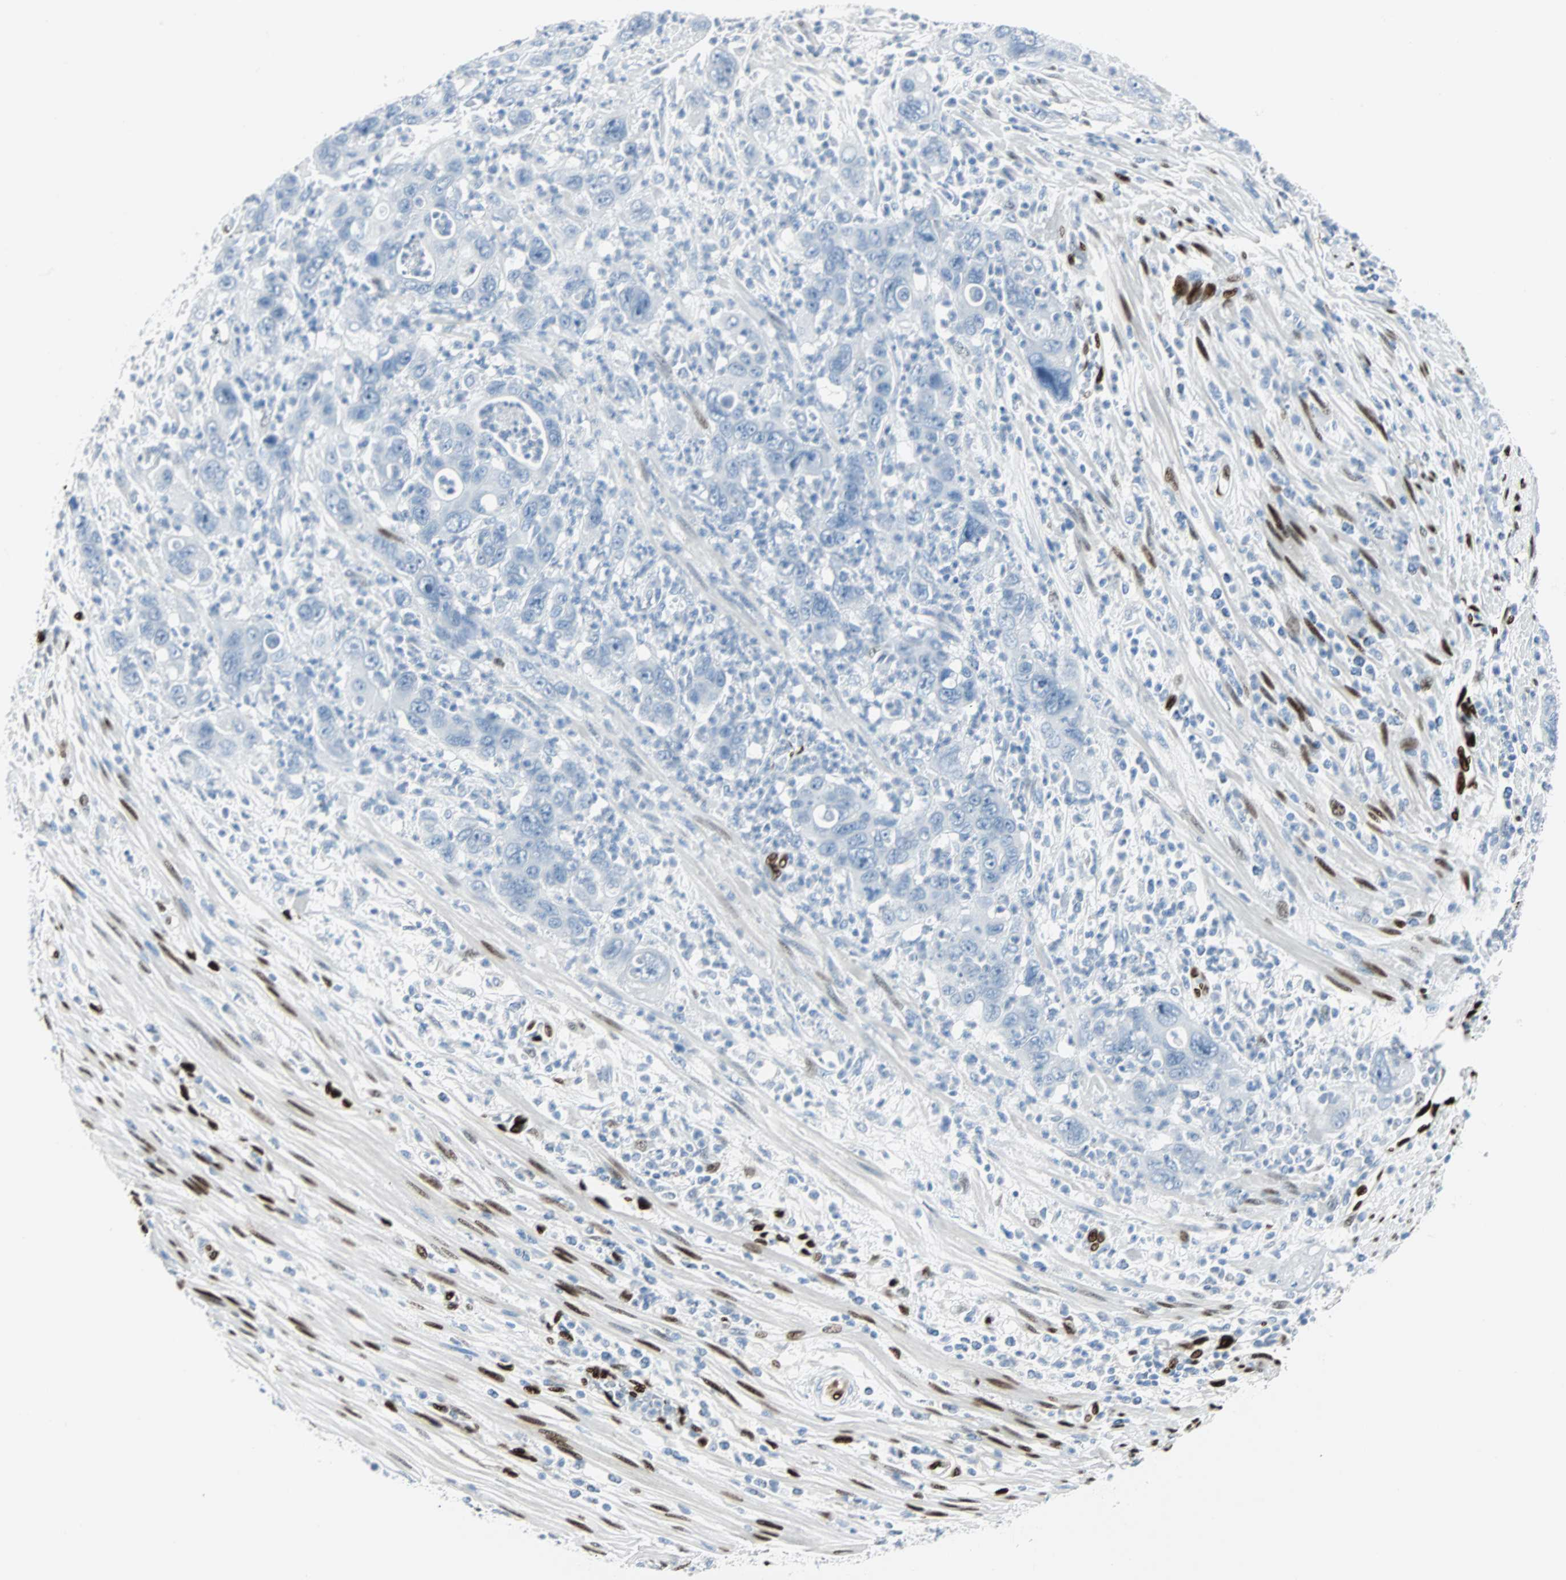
{"staining": {"intensity": "negative", "quantity": "none", "location": "none"}, "tissue": "pancreatic cancer", "cell_type": "Tumor cells", "image_type": "cancer", "snomed": [{"axis": "morphology", "description": "Adenocarcinoma, NOS"}, {"axis": "topography", "description": "Pancreas"}], "caption": "An immunohistochemistry (IHC) histopathology image of pancreatic adenocarcinoma is shown. There is no staining in tumor cells of pancreatic adenocarcinoma.", "gene": "IL33", "patient": {"sex": "female", "age": 71}}